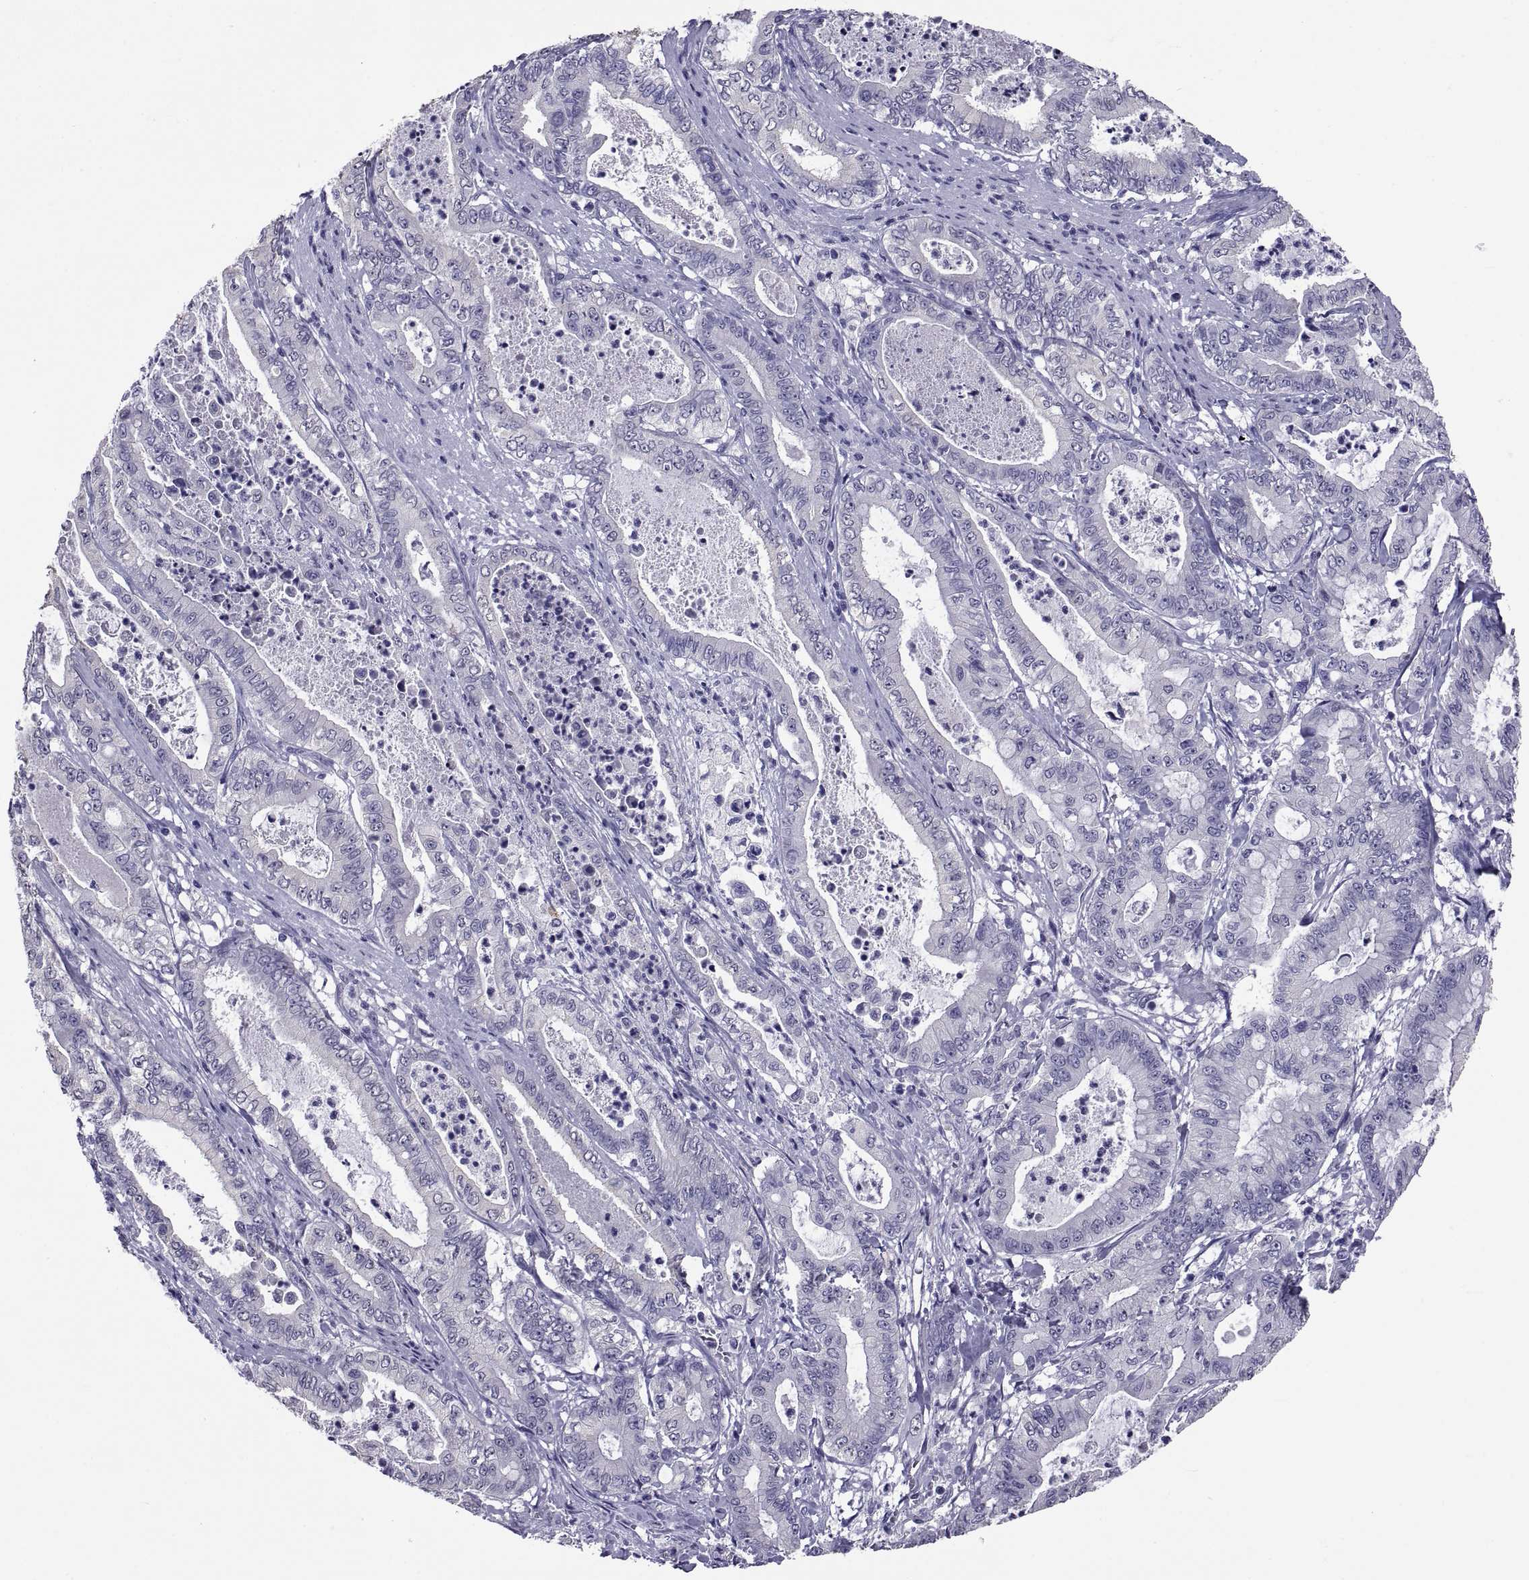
{"staining": {"intensity": "negative", "quantity": "none", "location": "none"}, "tissue": "pancreatic cancer", "cell_type": "Tumor cells", "image_type": "cancer", "snomed": [{"axis": "morphology", "description": "Adenocarcinoma, NOS"}, {"axis": "topography", "description": "Pancreas"}], "caption": "DAB immunohistochemical staining of pancreatic cancer (adenocarcinoma) displays no significant positivity in tumor cells. (DAB (3,3'-diaminobenzidine) IHC, high magnification).", "gene": "TGFBR3L", "patient": {"sex": "male", "age": 71}}